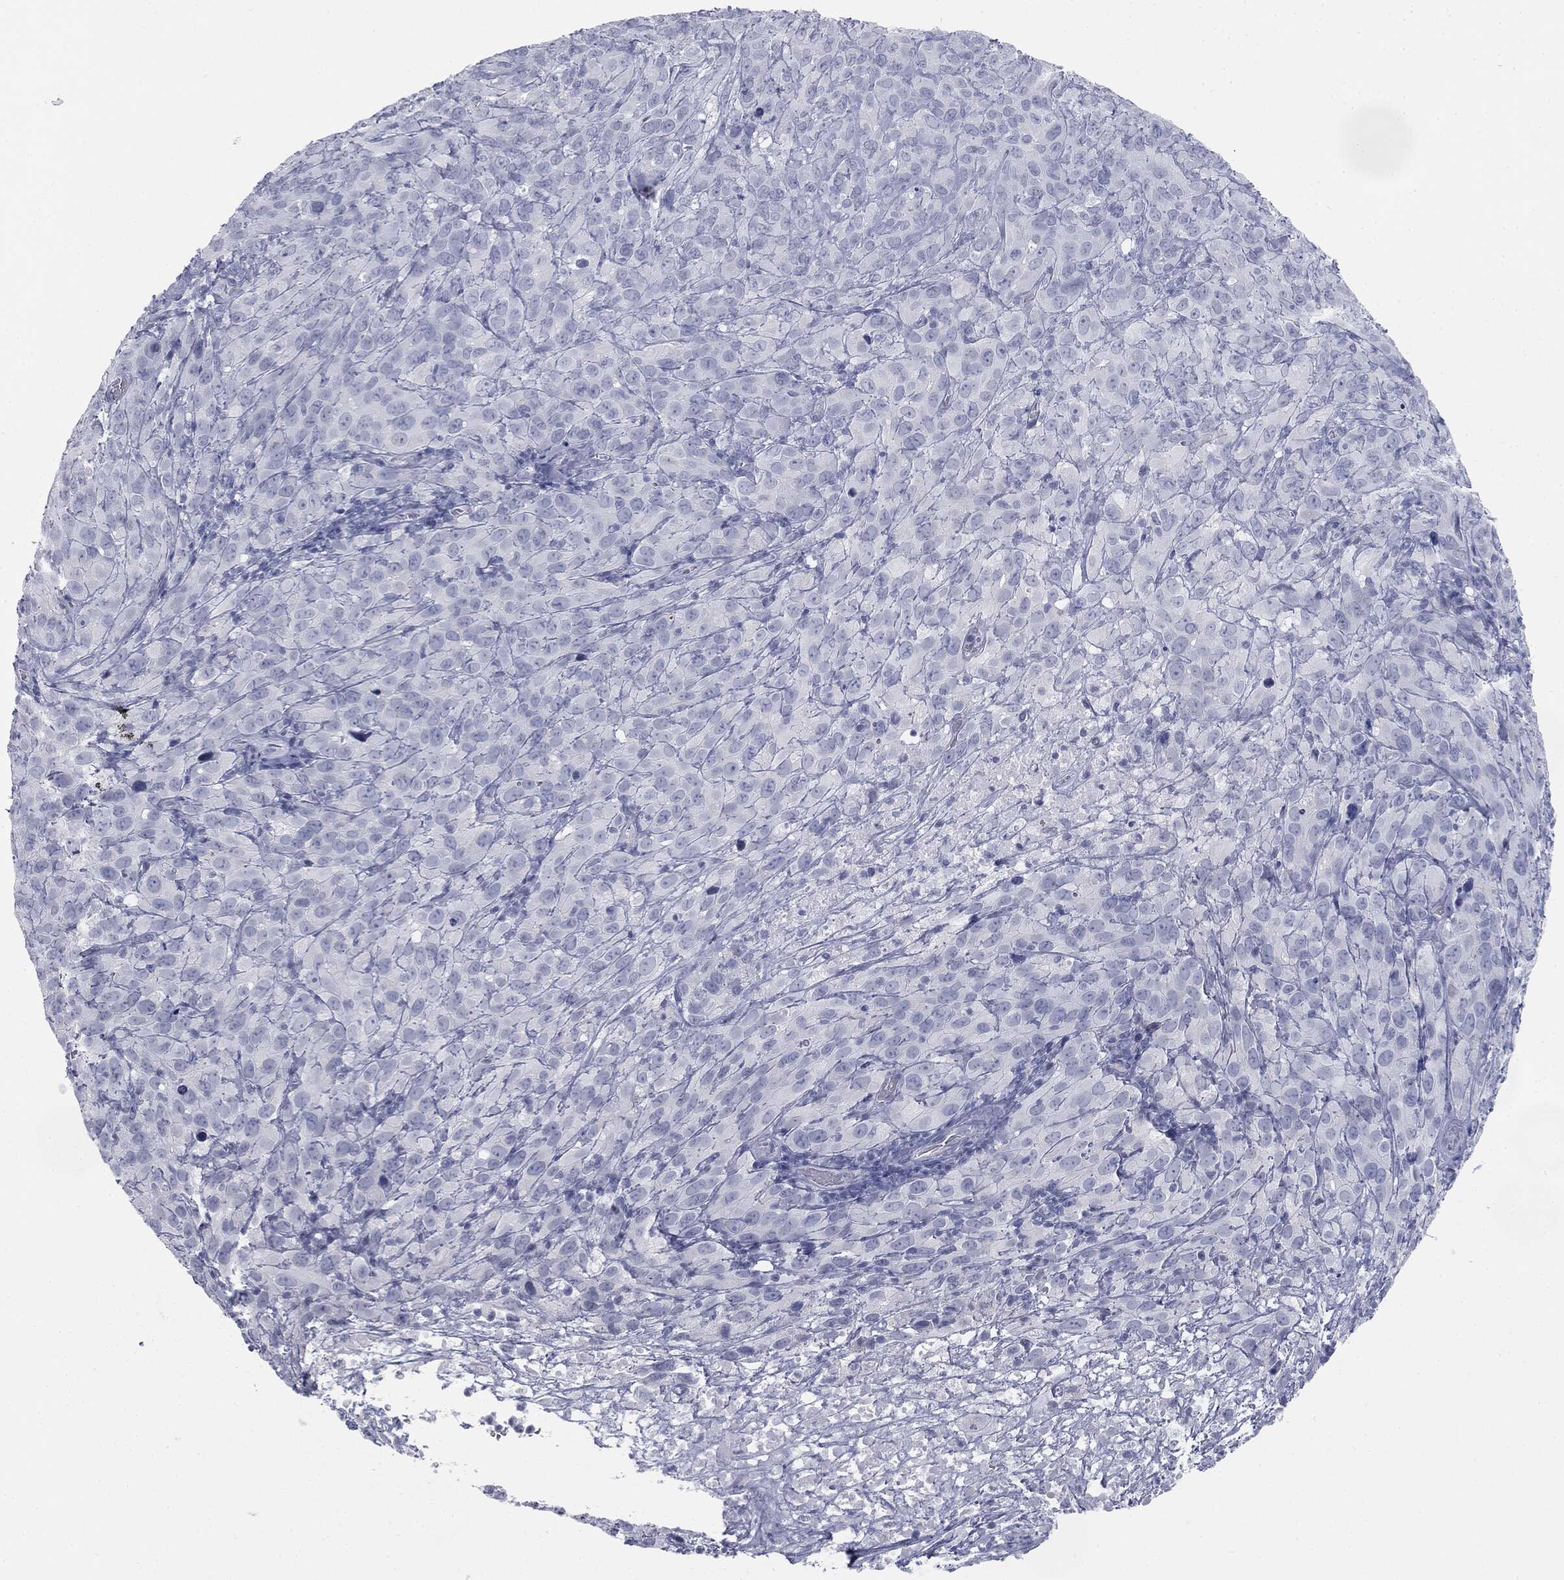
{"staining": {"intensity": "negative", "quantity": "none", "location": "none"}, "tissue": "cervical cancer", "cell_type": "Tumor cells", "image_type": "cancer", "snomed": [{"axis": "morphology", "description": "Squamous cell carcinoma, NOS"}, {"axis": "topography", "description": "Cervix"}], "caption": "Image shows no protein expression in tumor cells of cervical squamous cell carcinoma tissue. (DAB IHC visualized using brightfield microscopy, high magnification).", "gene": "TPO", "patient": {"sex": "female", "age": 51}}